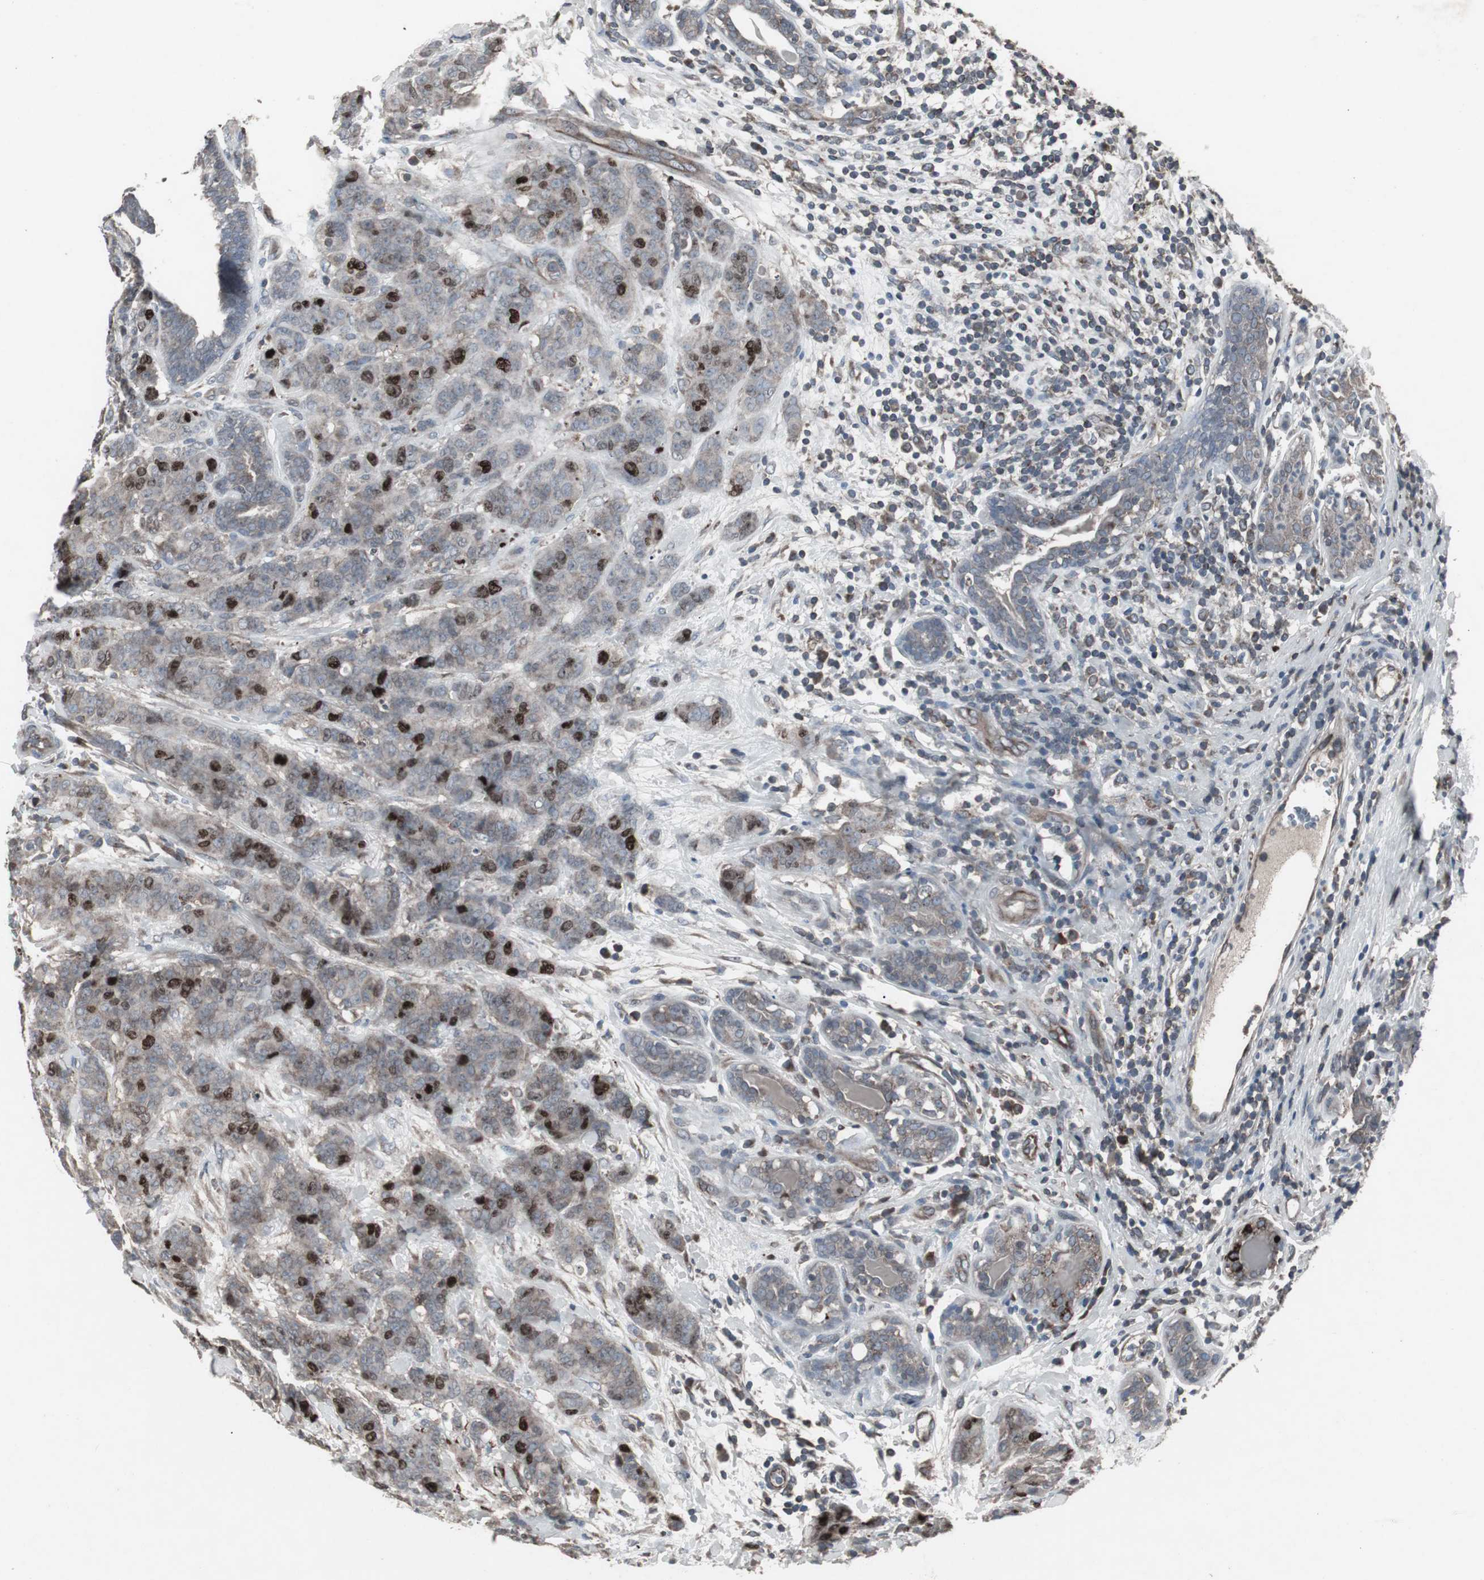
{"staining": {"intensity": "moderate", "quantity": "<25%", "location": "nuclear"}, "tissue": "breast cancer", "cell_type": "Tumor cells", "image_type": "cancer", "snomed": [{"axis": "morphology", "description": "Duct carcinoma"}, {"axis": "topography", "description": "Breast"}], "caption": "Immunohistochemical staining of infiltrating ductal carcinoma (breast) exhibits low levels of moderate nuclear expression in about <25% of tumor cells.", "gene": "SSTR2", "patient": {"sex": "female", "age": 40}}